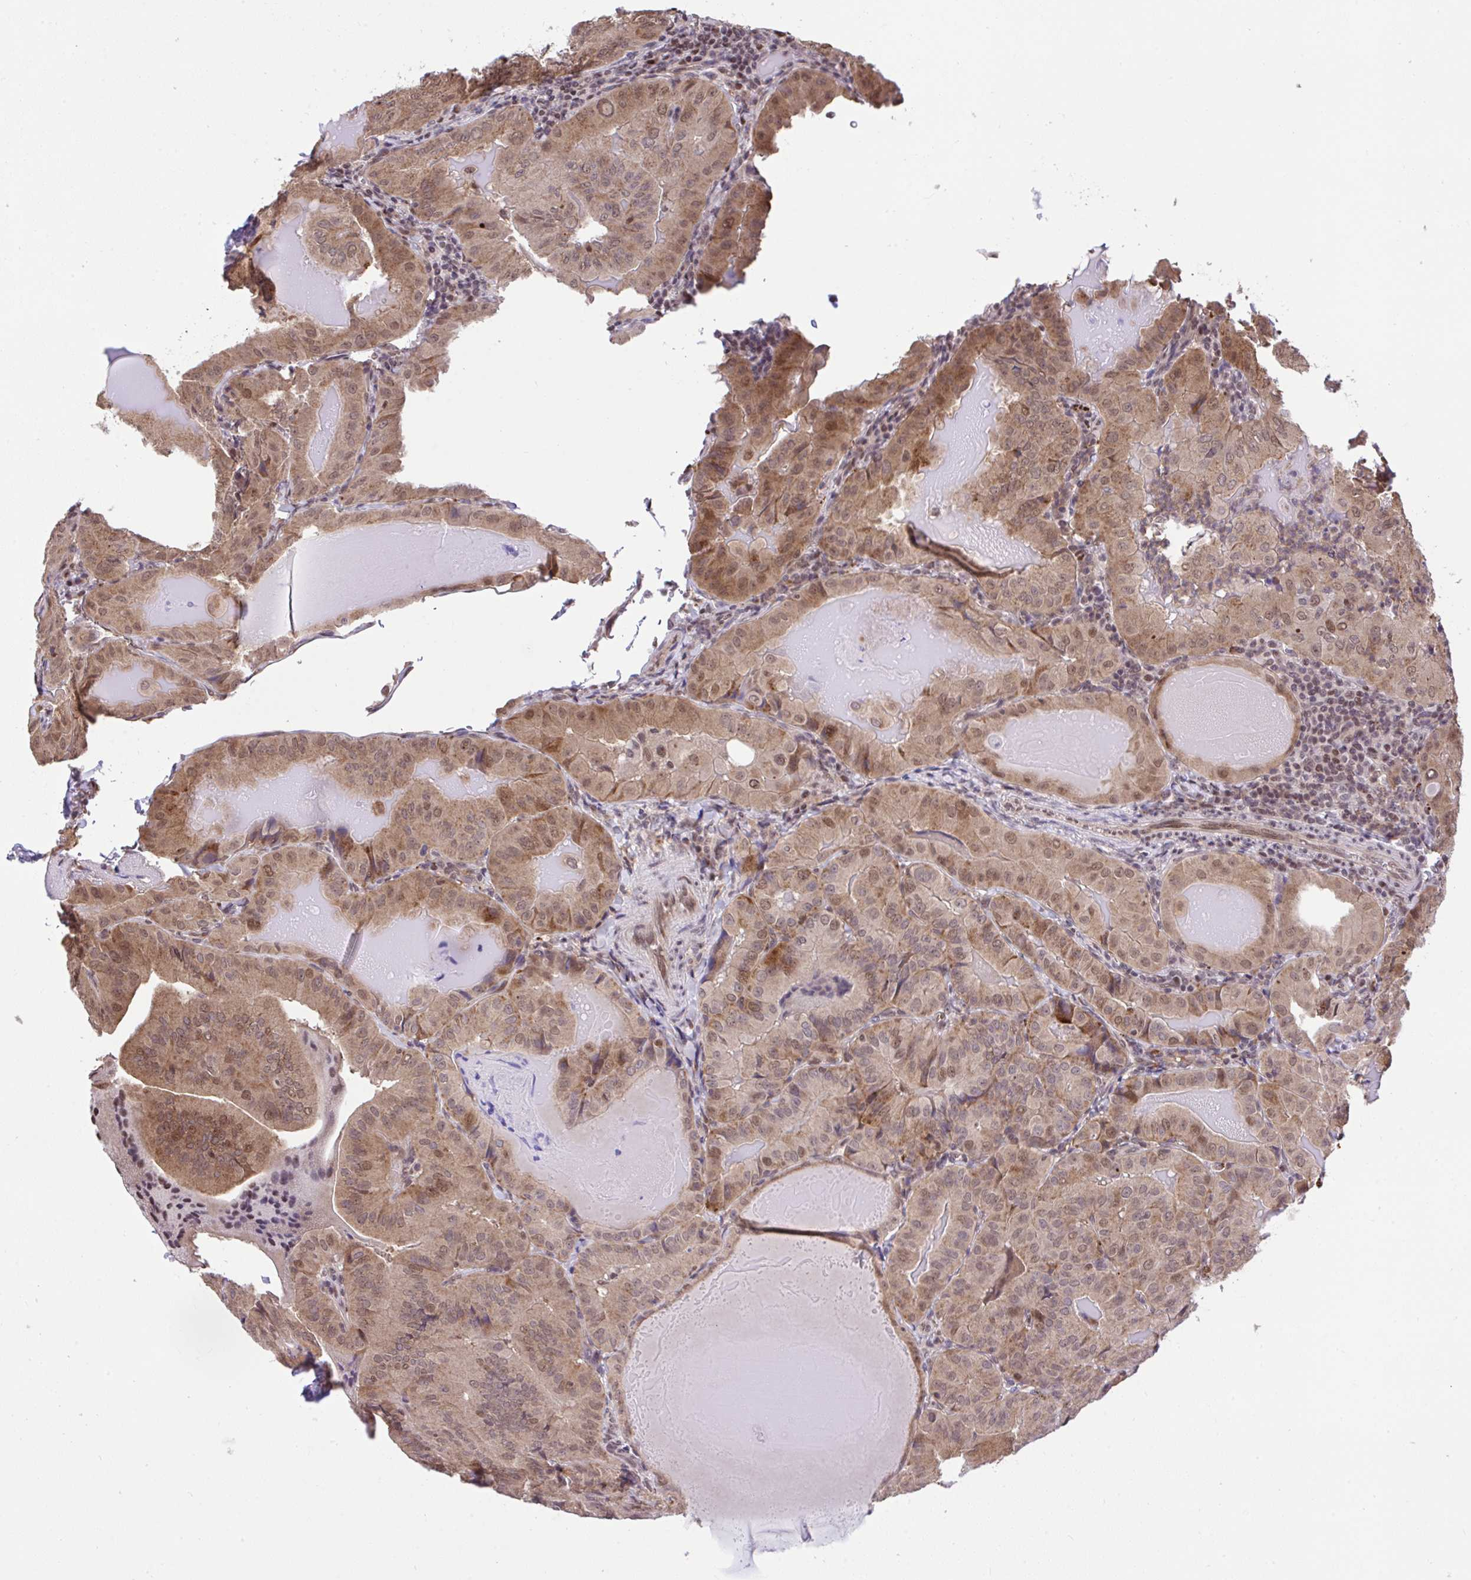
{"staining": {"intensity": "moderate", "quantity": ">75%", "location": "cytoplasmic/membranous,nuclear"}, "tissue": "thyroid cancer", "cell_type": "Tumor cells", "image_type": "cancer", "snomed": [{"axis": "morphology", "description": "Papillary adenocarcinoma, NOS"}, {"axis": "topography", "description": "Thyroid gland"}], "caption": "Immunohistochemical staining of human thyroid cancer (papillary adenocarcinoma) exhibits medium levels of moderate cytoplasmic/membranous and nuclear positivity in approximately >75% of tumor cells.", "gene": "GLIS3", "patient": {"sex": "female", "age": 68}}